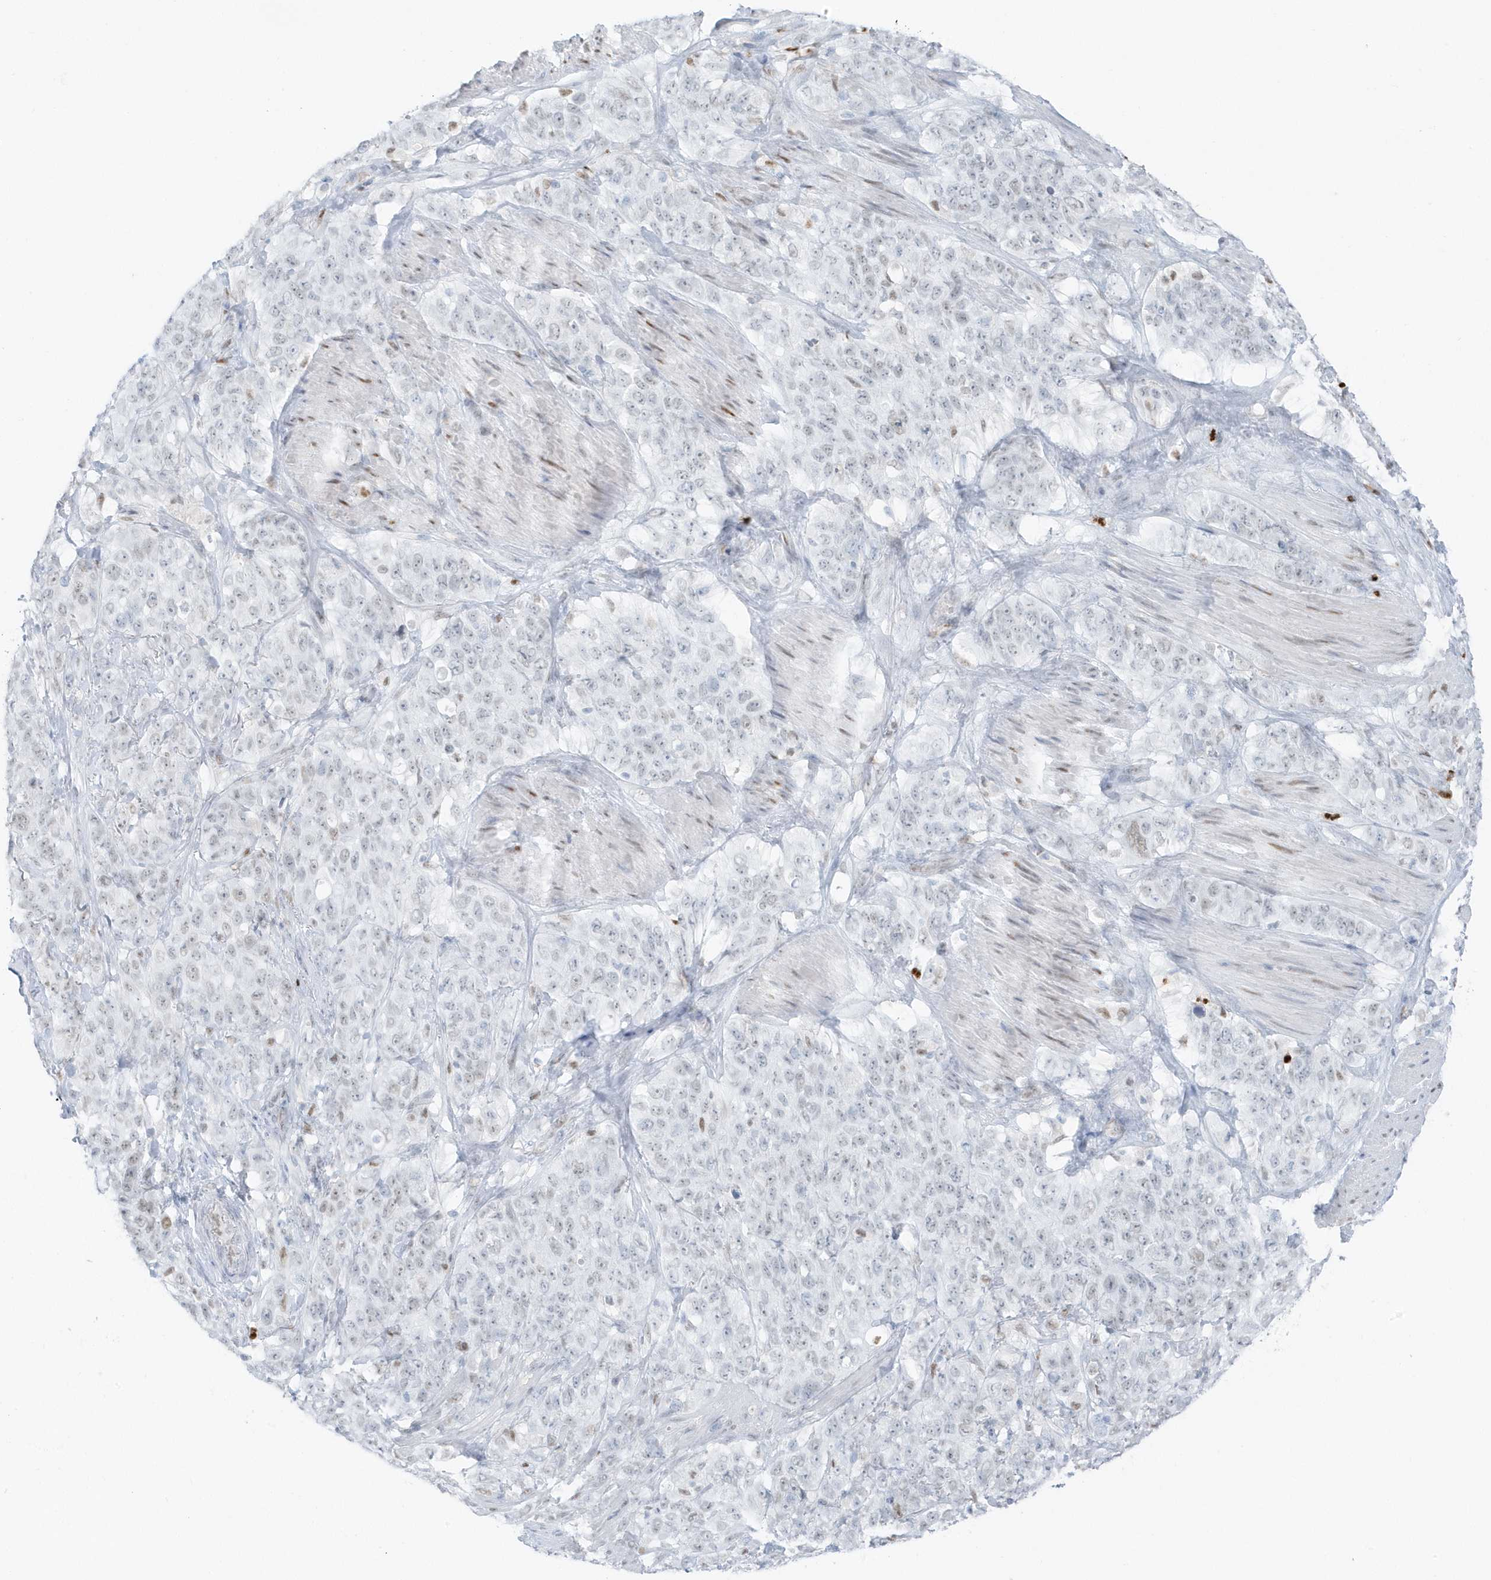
{"staining": {"intensity": "negative", "quantity": "none", "location": "none"}, "tissue": "stomach cancer", "cell_type": "Tumor cells", "image_type": "cancer", "snomed": [{"axis": "morphology", "description": "Adenocarcinoma, NOS"}, {"axis": "topography", "description": "Stomach"}], "caption": "Tumor cells show no significant expression in stomach cancer.", "gene": "SMIM34", "patient": {"sex": "male", "age": 48}}